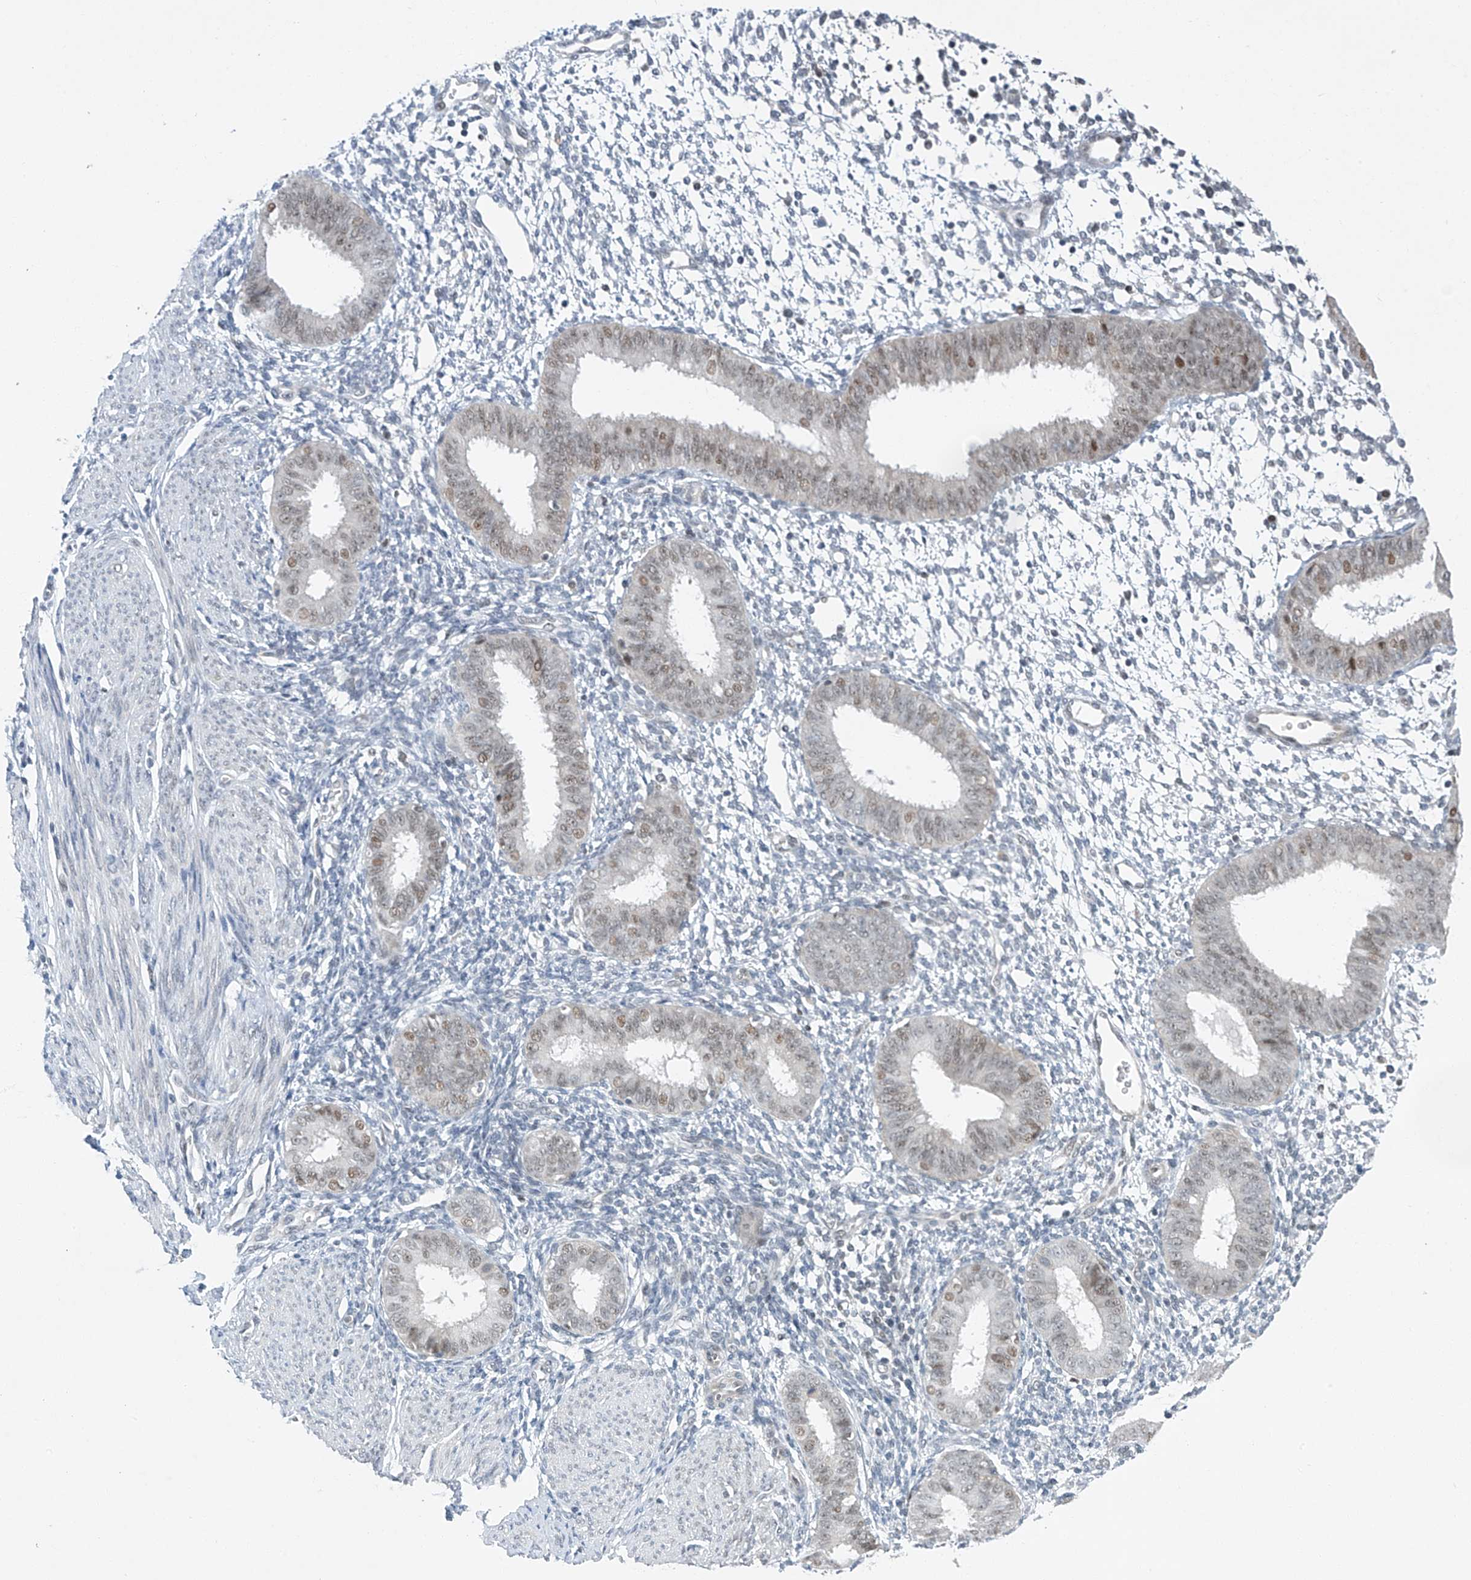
{"staining": {"intensity": "negative", "quantity": "none", "location": "none"}, "tissue": "endometrium", "cell_type": "Cells in endometrial stroma", "image_type": "normal", "snomed": [{"axis": "morphology", "description": "Normal tissue, NOS"}, {"axis": "topography", "description": "Uterus"}, {"axis": "topography", "description": "Endometrium"}], "caption": "Immunohistochemistry (IHC) of normal endometrium displays no positivity in cells in endometrial stroma.", "gene": "TAF8", "patient": {"sex": "female", "age": 48}}